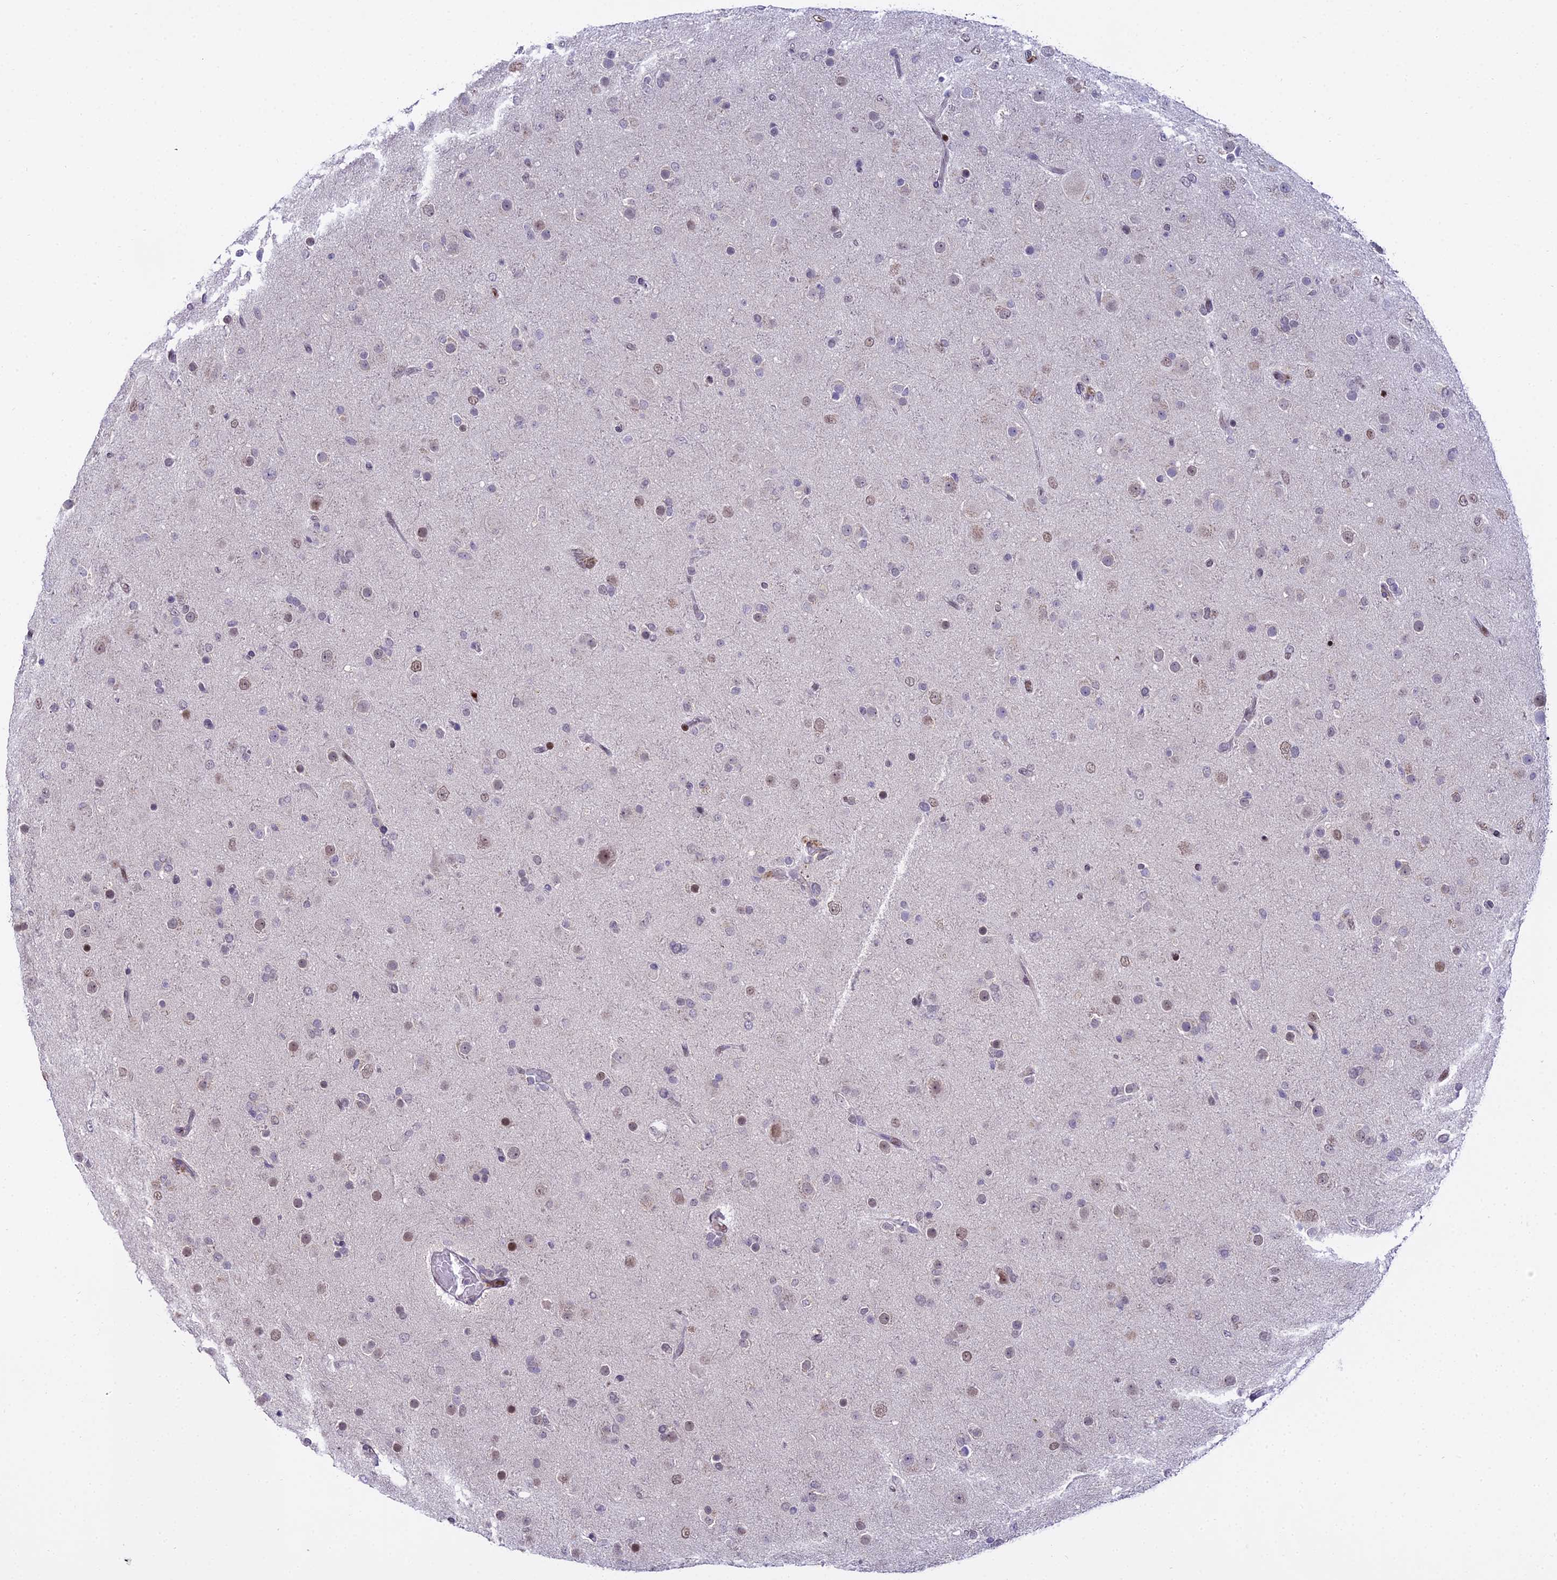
{"staining": {"intensity": "weak", "quantity": "<25%", "location": "nuclear"}, "tissue": "glioma", "cell_type": "Tumor cells", "image_type": "cancer", "snomed": [{"axis": "morphology", "description": "Glioma, malignant, Low grade"}, {"axis": "topography", "description": "Brain"}], "caption": "High power microscopy image of an immunohistochemistry photomicrograph of low-grade glioma (malignant), revealing no significant expression in tumor cells.", "gene": "ZNF707", "patient": {"sex": "male", "age": 65}}